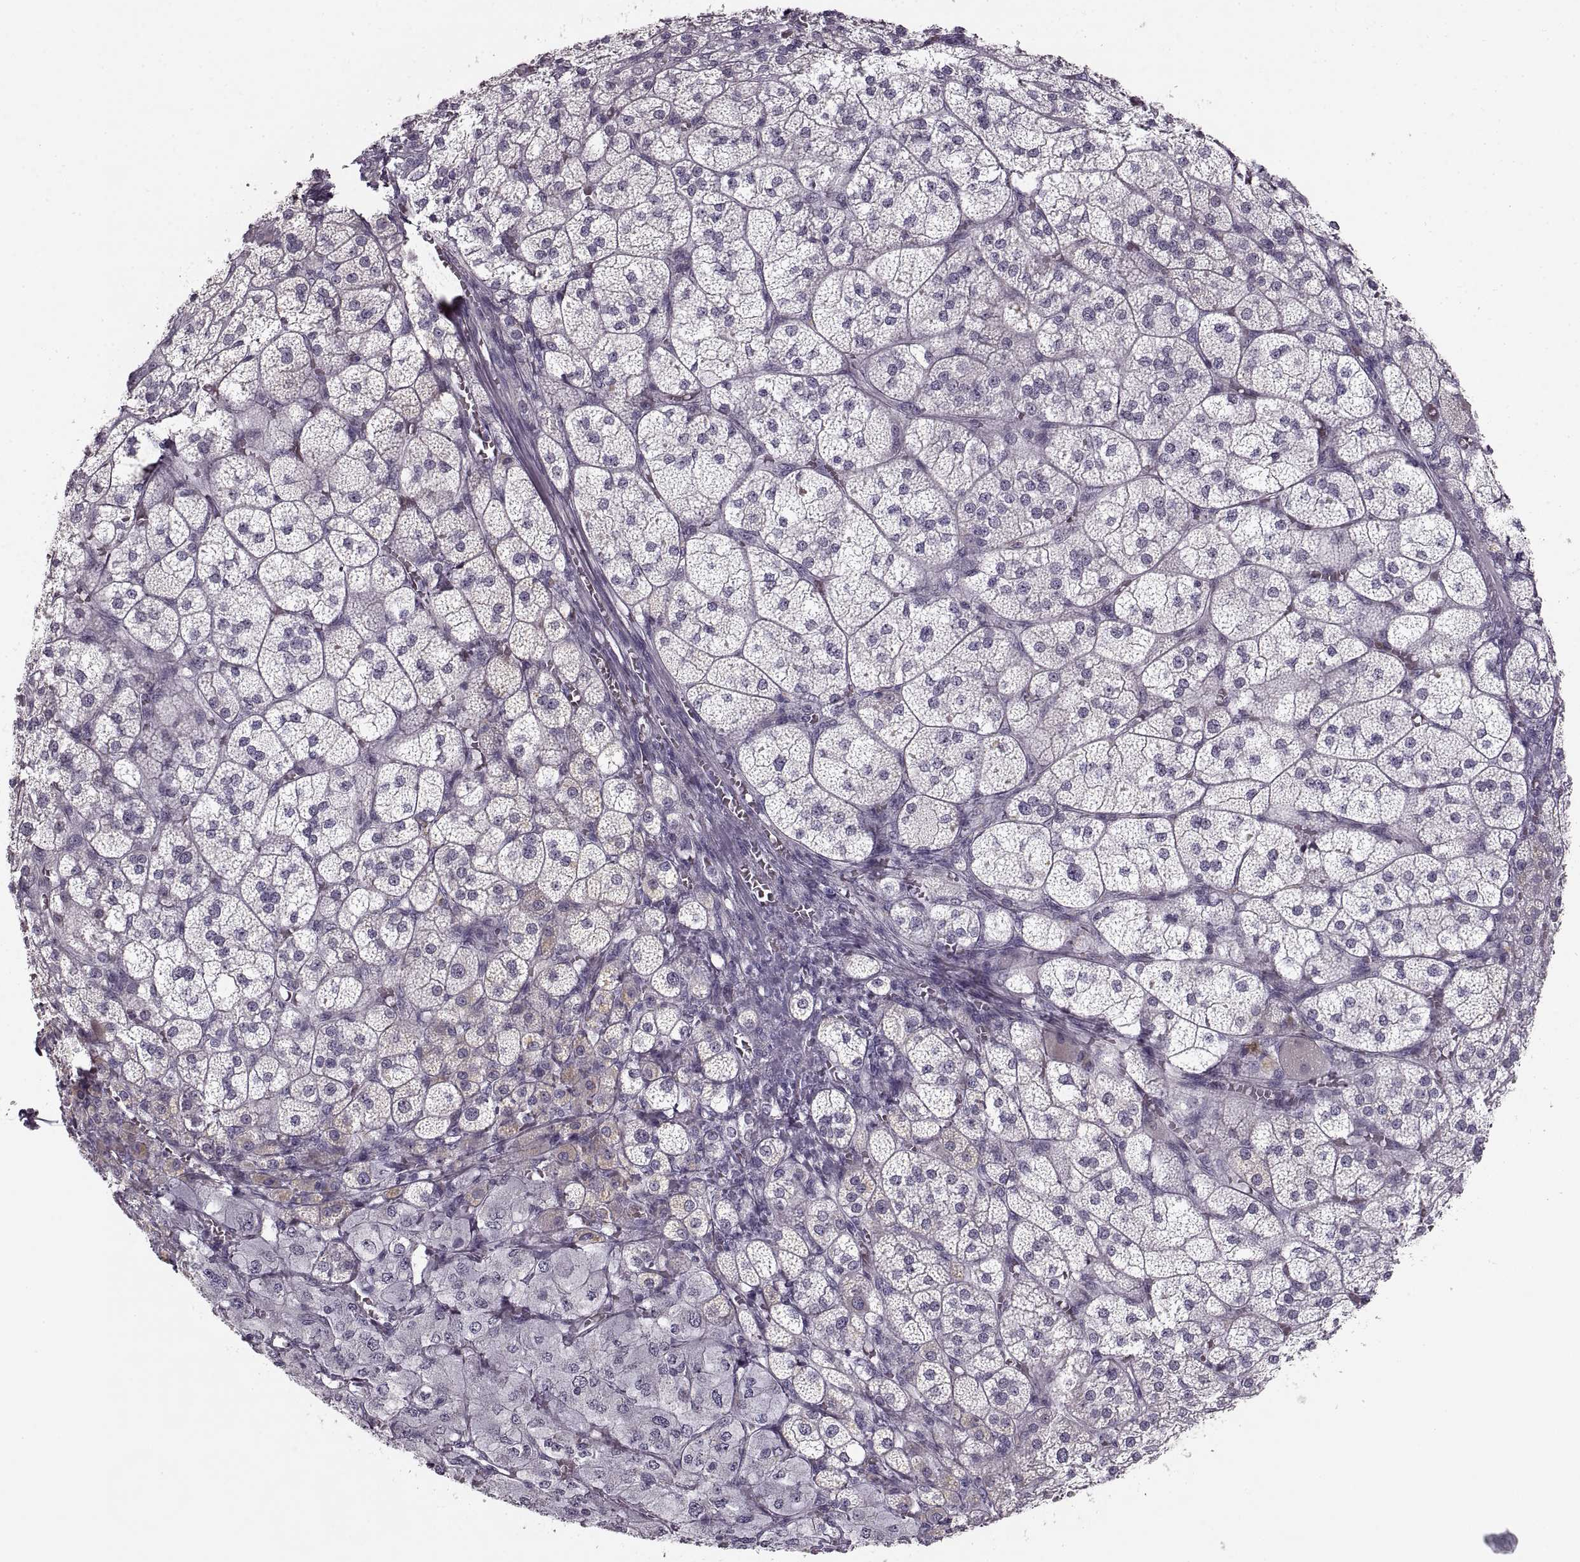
{"staining": {"intensity": "weak", "quantity": "<25%", "location": "cytoplasmic/membranous"}, "tissue": "adrenal gland", "cell_type": "Glandular cells", "image_type": "normal", "snomed": [{"axis": "morphology", "description": "Normal tissue, NOS"}, {"axis": "topography", "description": "Adrenal gland"}], "caption": "A micrograph of adrenal gland stained for a protein exhibits no brown staining in glandular cells. Brightfield microscopy of immunohistochemistry (IHC) stained with DAB (3,3'-diaminobenzidine) (brown) and hematoxylin (blue), captured at high magnification.", "gene": "CNTN1", "patient": {"sex": "female", "age": 60}}